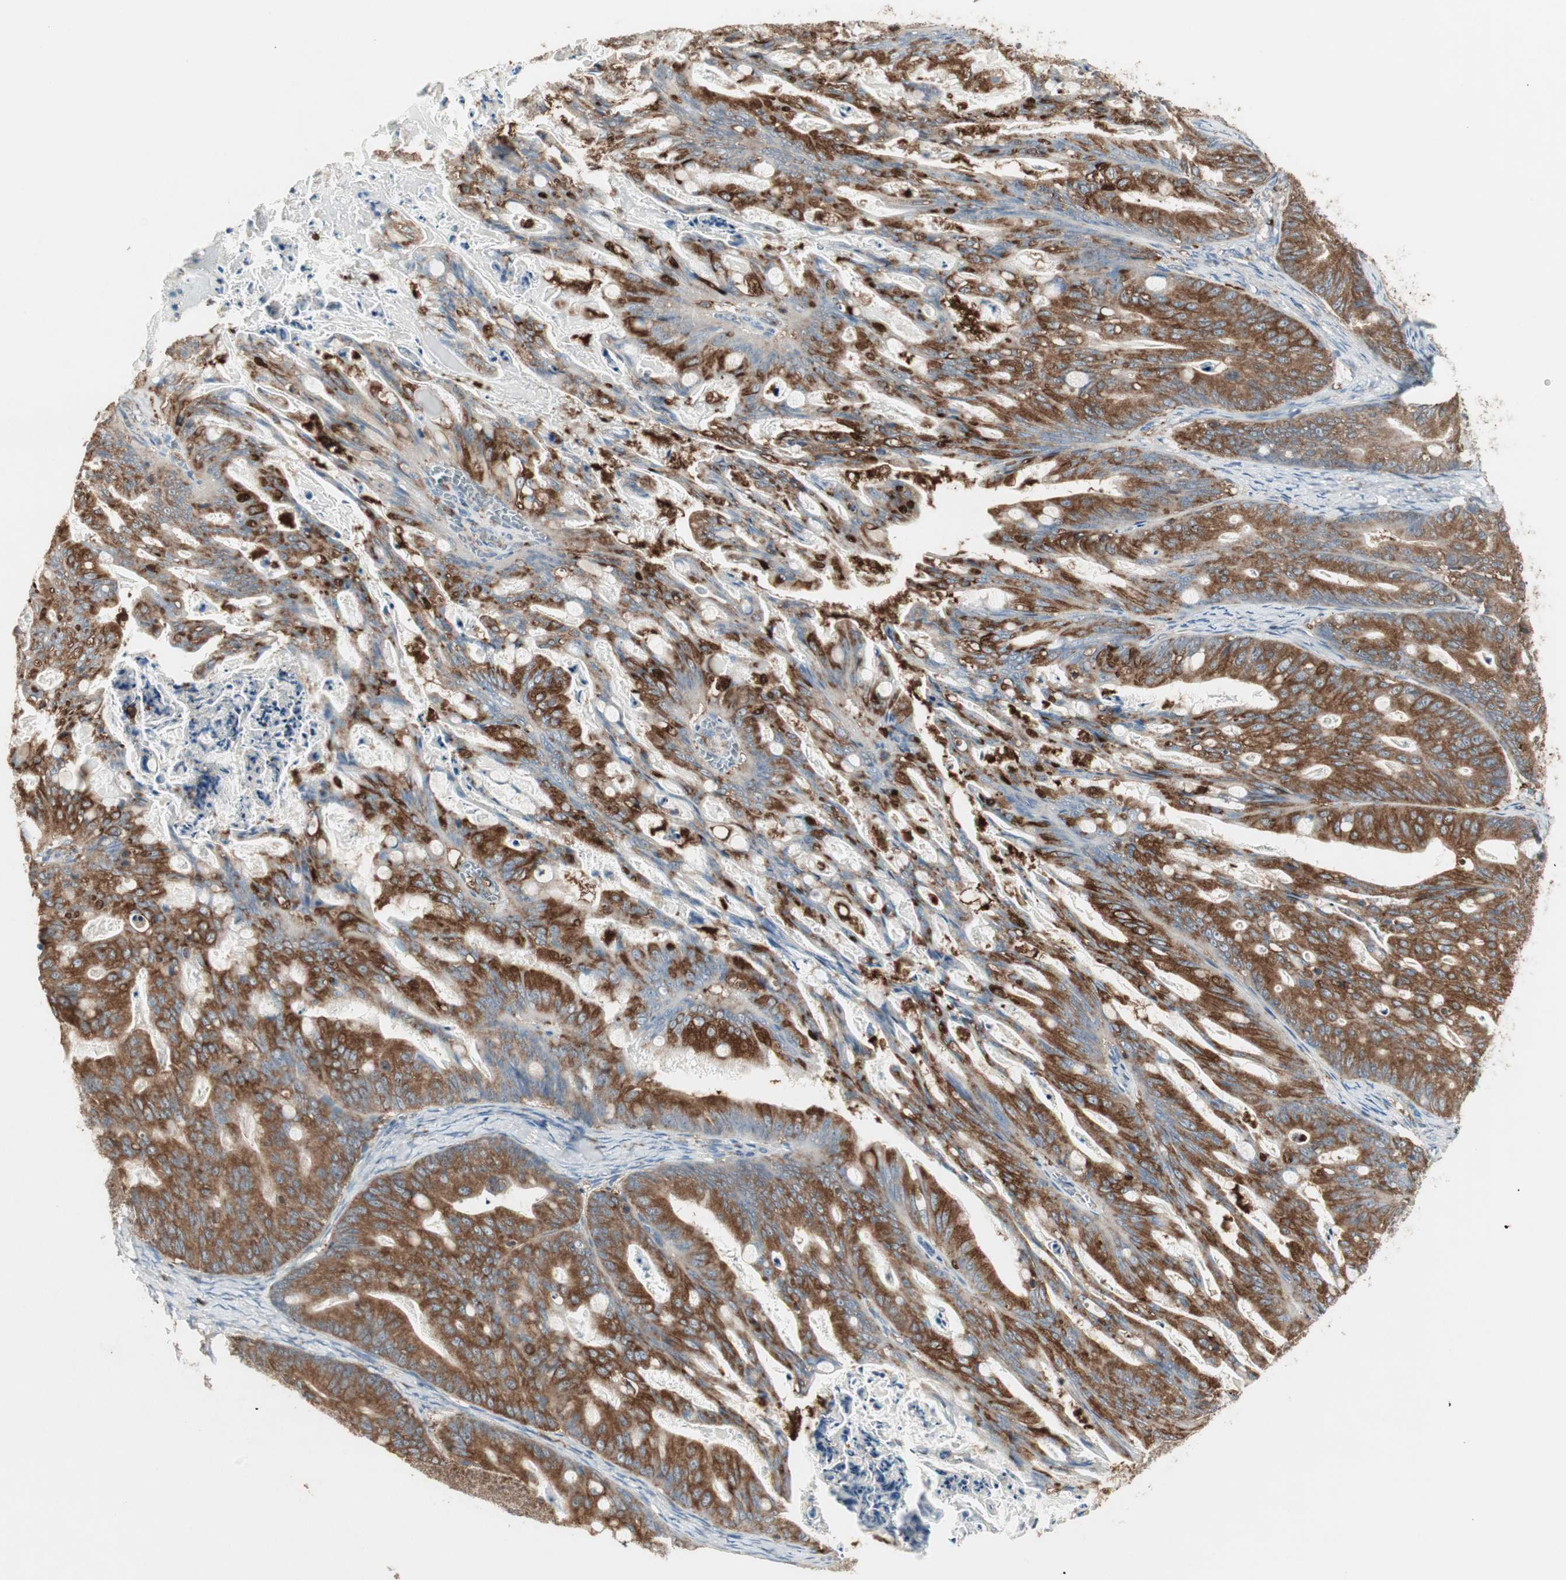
{"staining": {"intensity": "strong", "quantity": ">75%", "location": "cytoplasmic/membranous"}, "tissue": "ovarian cancer", "cell_type": "Tumor cells", "image_type": "cancer", "snomed": [{"axis": "morphology", "description": "Cystadenocarcinoma, mucinous, NOS"}, {"axis": "topography", "description": "Ovary"}], "caption": "Immunohistochemistry image of neoplastic tissue: ovarian cancer stained using immunohistochemistry shows high levels of strong protein expression localized specifically in the cytoplasmic/membranous of tumor cells, appearing as a cytoplasmic/membranous brown color.", "gene": "MMP3", "patient": {"sex": "female", "age": 37}}